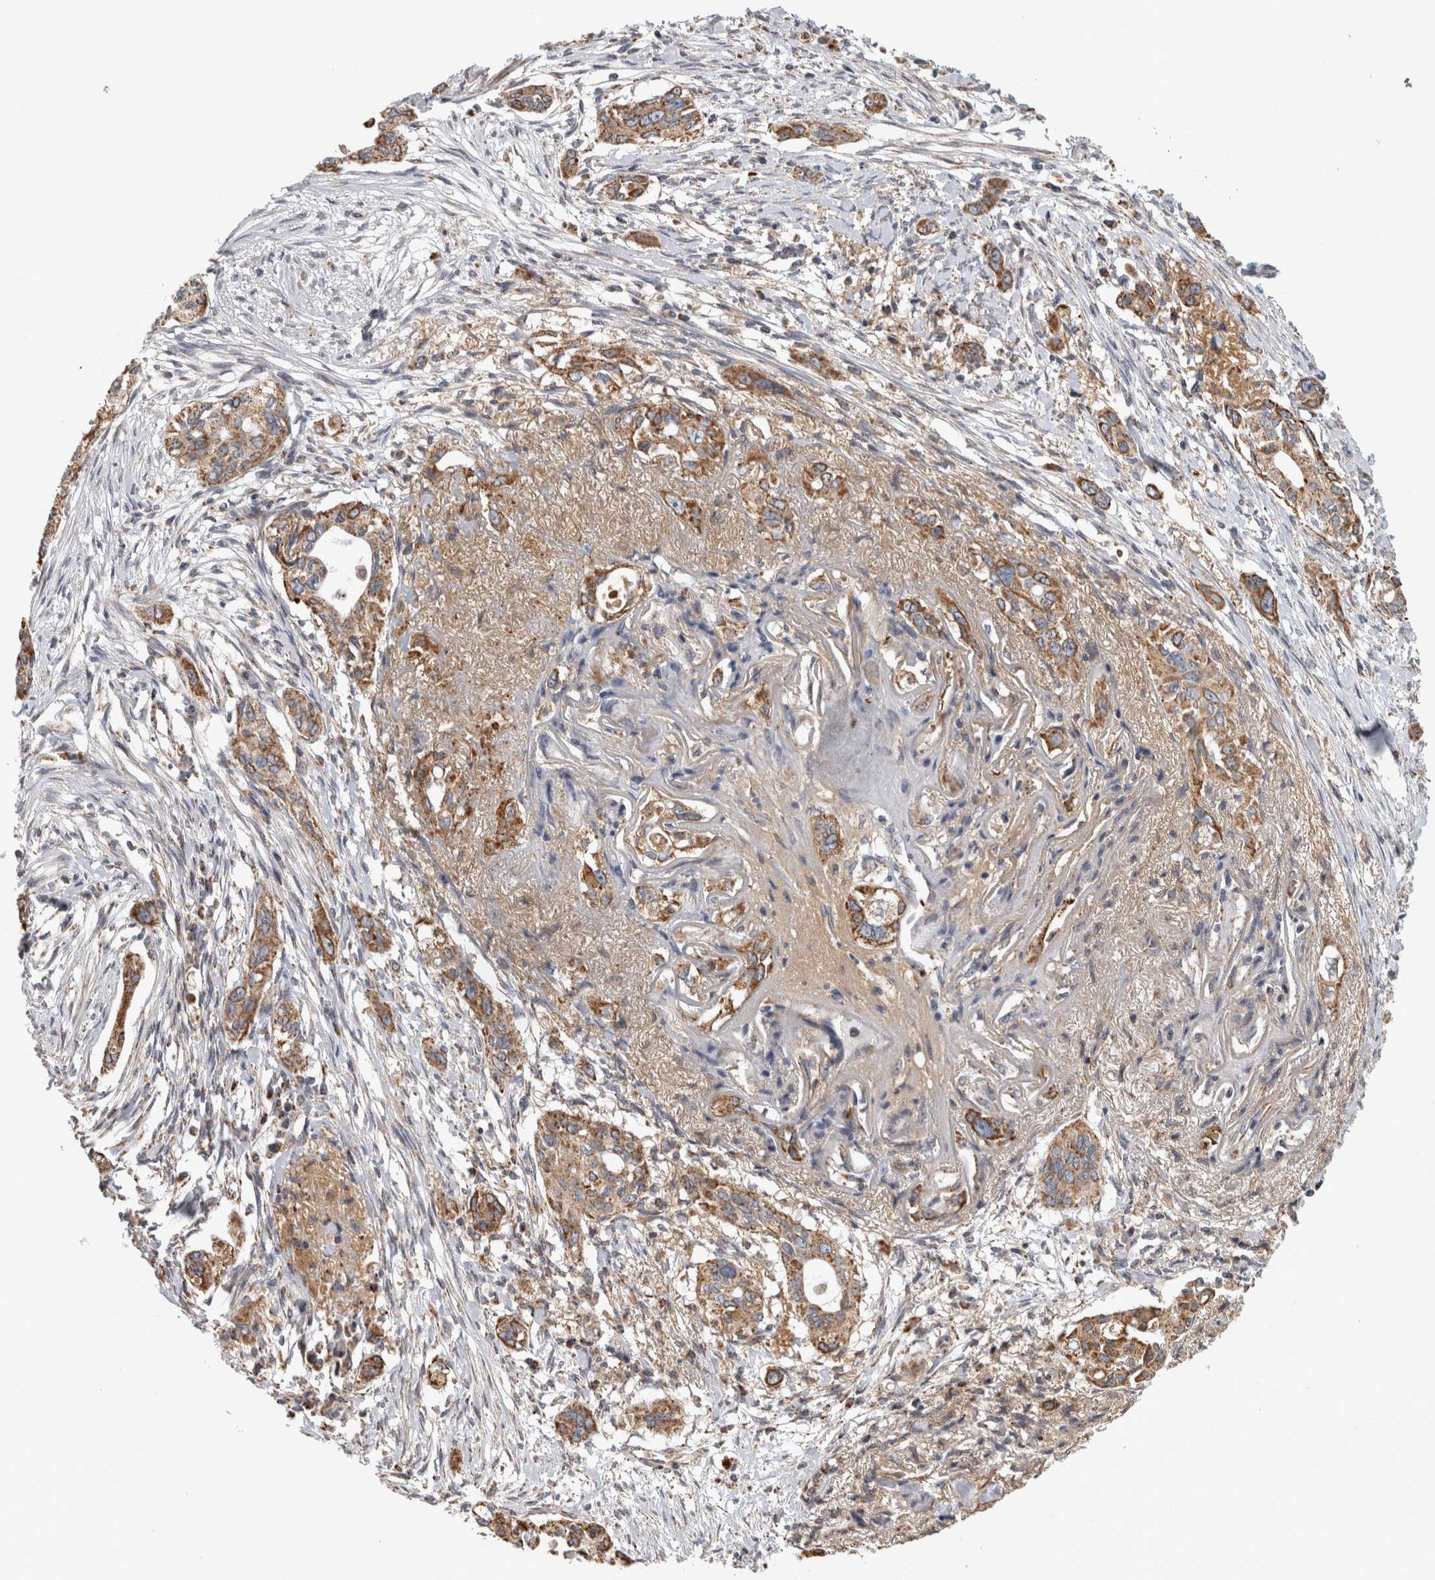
{"staining": {"intensity": "moderate", "quantity": ">75%", "location": "cytoplasmic/membranous"}, "tissue": "pancreatic cancer", "cell_type": "Tumor cells", "image_type": "cancer", "snomed": [{"axis": "morphology", "description": "Adenocarcinoma, NOS"}, {"axis": "topography", "description": "Pancreas"}], "caption": "Immunohistochemistry histopathology image of pancreatic adenocarcinoma stained for a protein (brown), which demonstrates medium levels of moderate cytoplasmic/membranous expression in approximately >75% of tumor cells.", "gene": "ST8SIA1", "patient": {"sex": "female", "age": 60}}